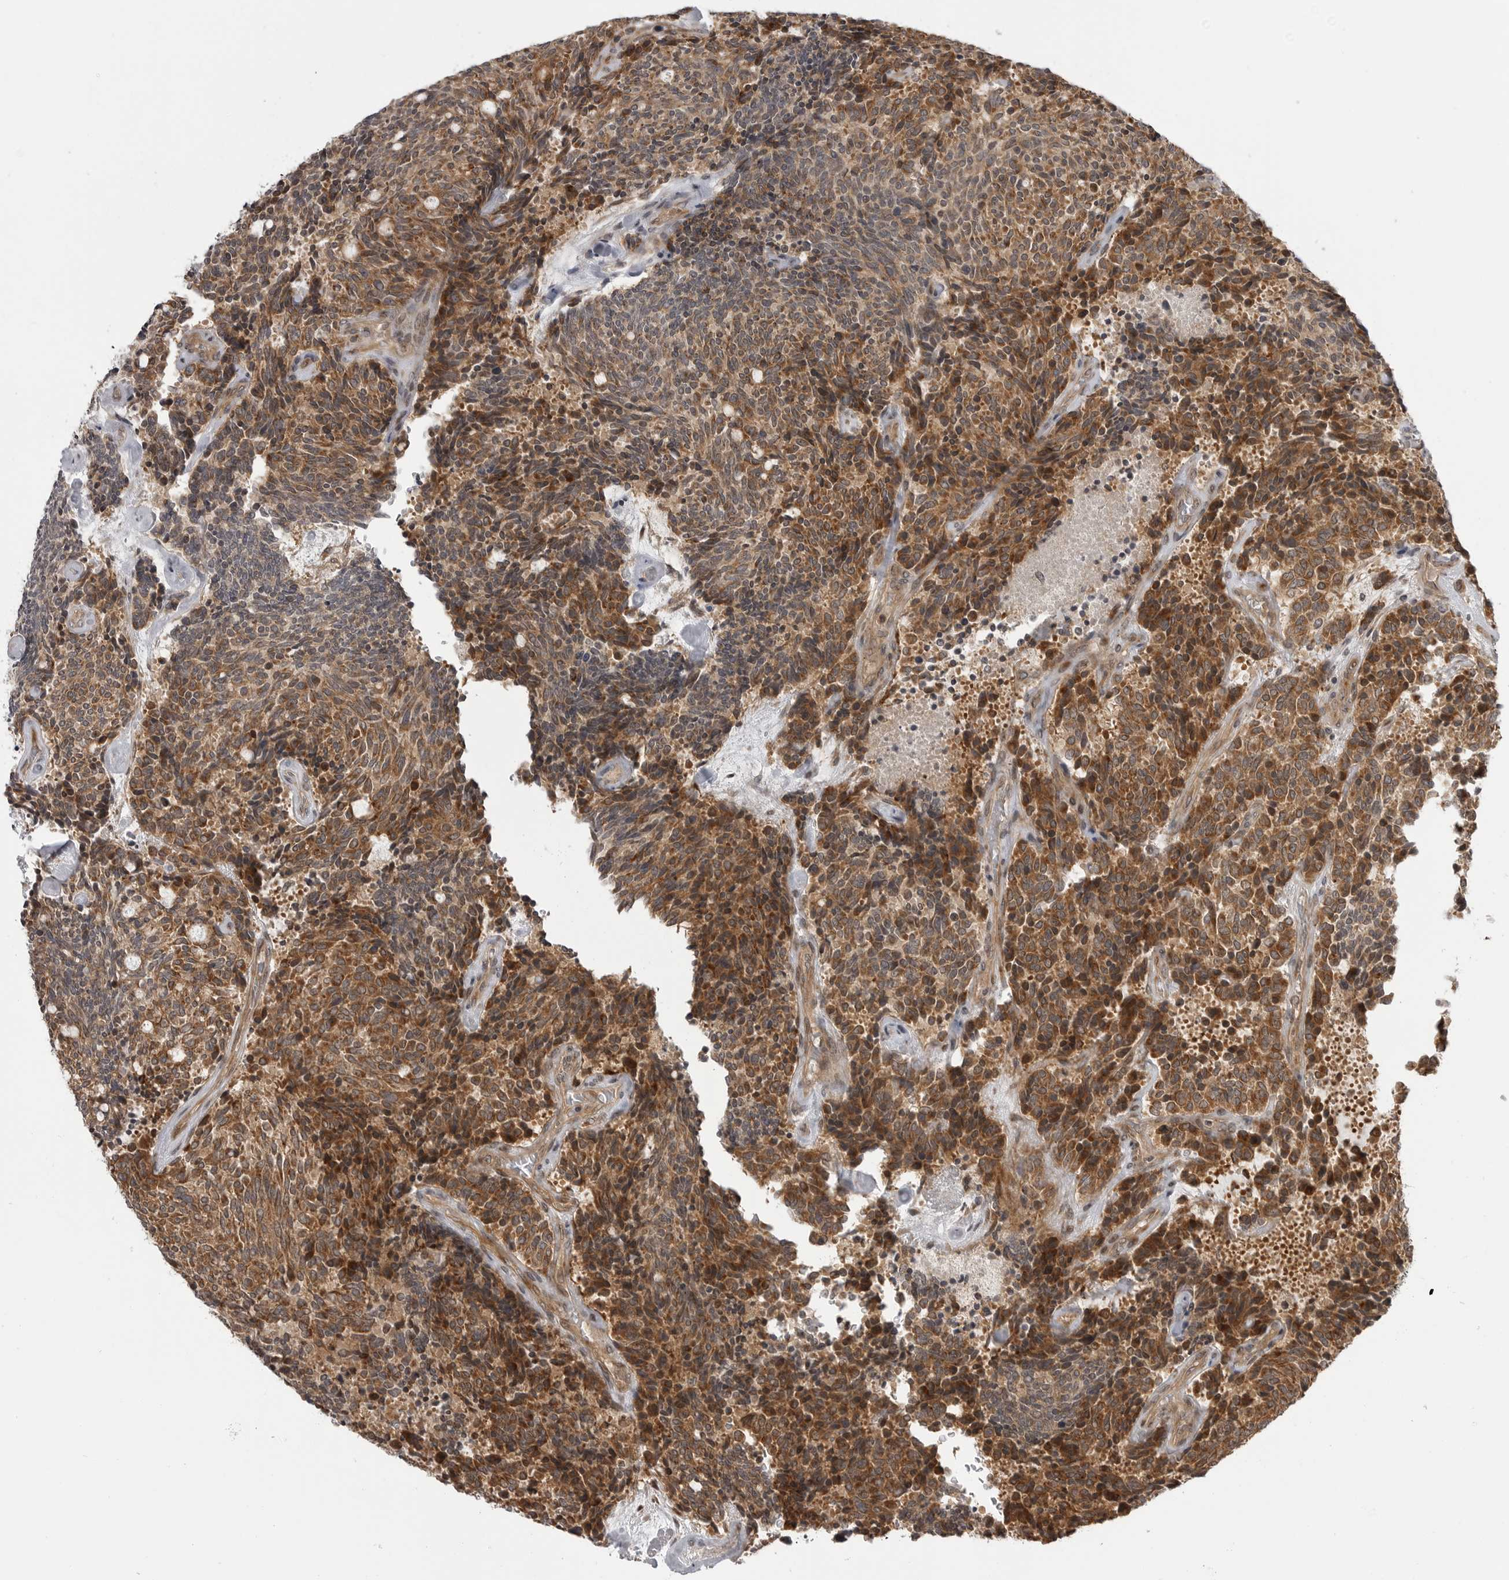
{"staining": {"intensity": "moderate", "quantity": ">75%", "location": "cytoplasmic/membranous"}, "tissue": "carcinoid", "cell_type": "Tumor cells", "image_type": "cancer", "snomed": [{"axis": "morphology", "description": "Carcinoid, malignant, NOS"}, {"axis": "topography", "description": "Pancreas"}], "caption": "Brown immunohistochemical staining in human carcinoid exhibits moderate cytoplasmic/membranous expression in approximately >75% of tumor cells.", "gene": "LRRC45", "patient": {"sex": "female", "age": 54}}